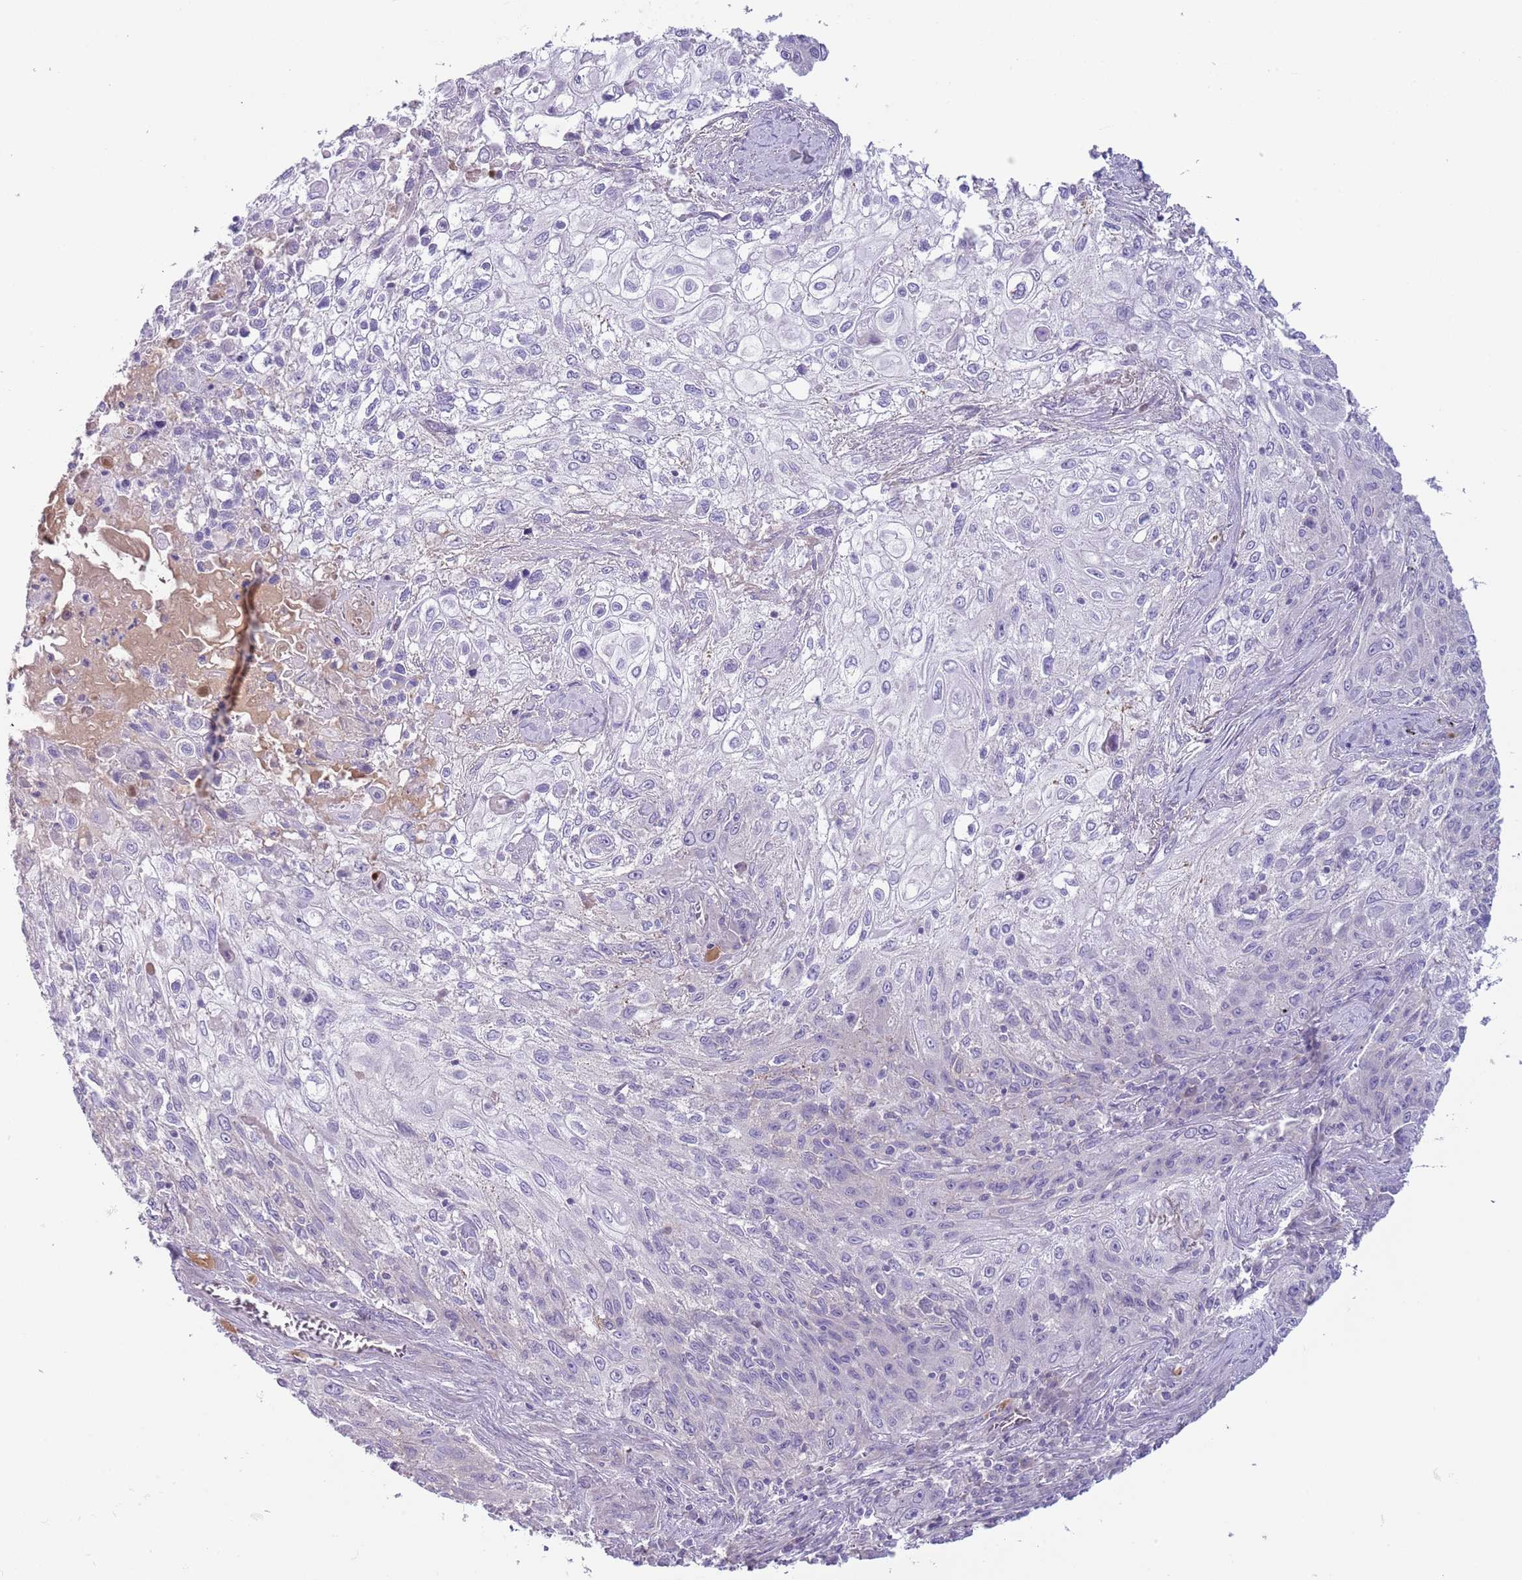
{"staining": {"intensity": "negative", "quantity": "none", "location": "none"}, "tissue": "lung cancer", "cell_type": "Tumor cells", "image_type": "cancer", "snomed": [{"axis": "morphology", "description": "Squamous cell carcinoma, NOS"}, {"axis": "topography", "description": "Lung"}], "caption": "Immunohistochemistry (IHC) photomicrograph of neoplastic tissue: human lung cancer stained with DAB (3,3'-diaminobenzidine) reveals no significant protein positivity in tumor cells. Nuclei are stained in blue.", "gene": "CFH", "patient": {"sex": "female", "age": 69}}